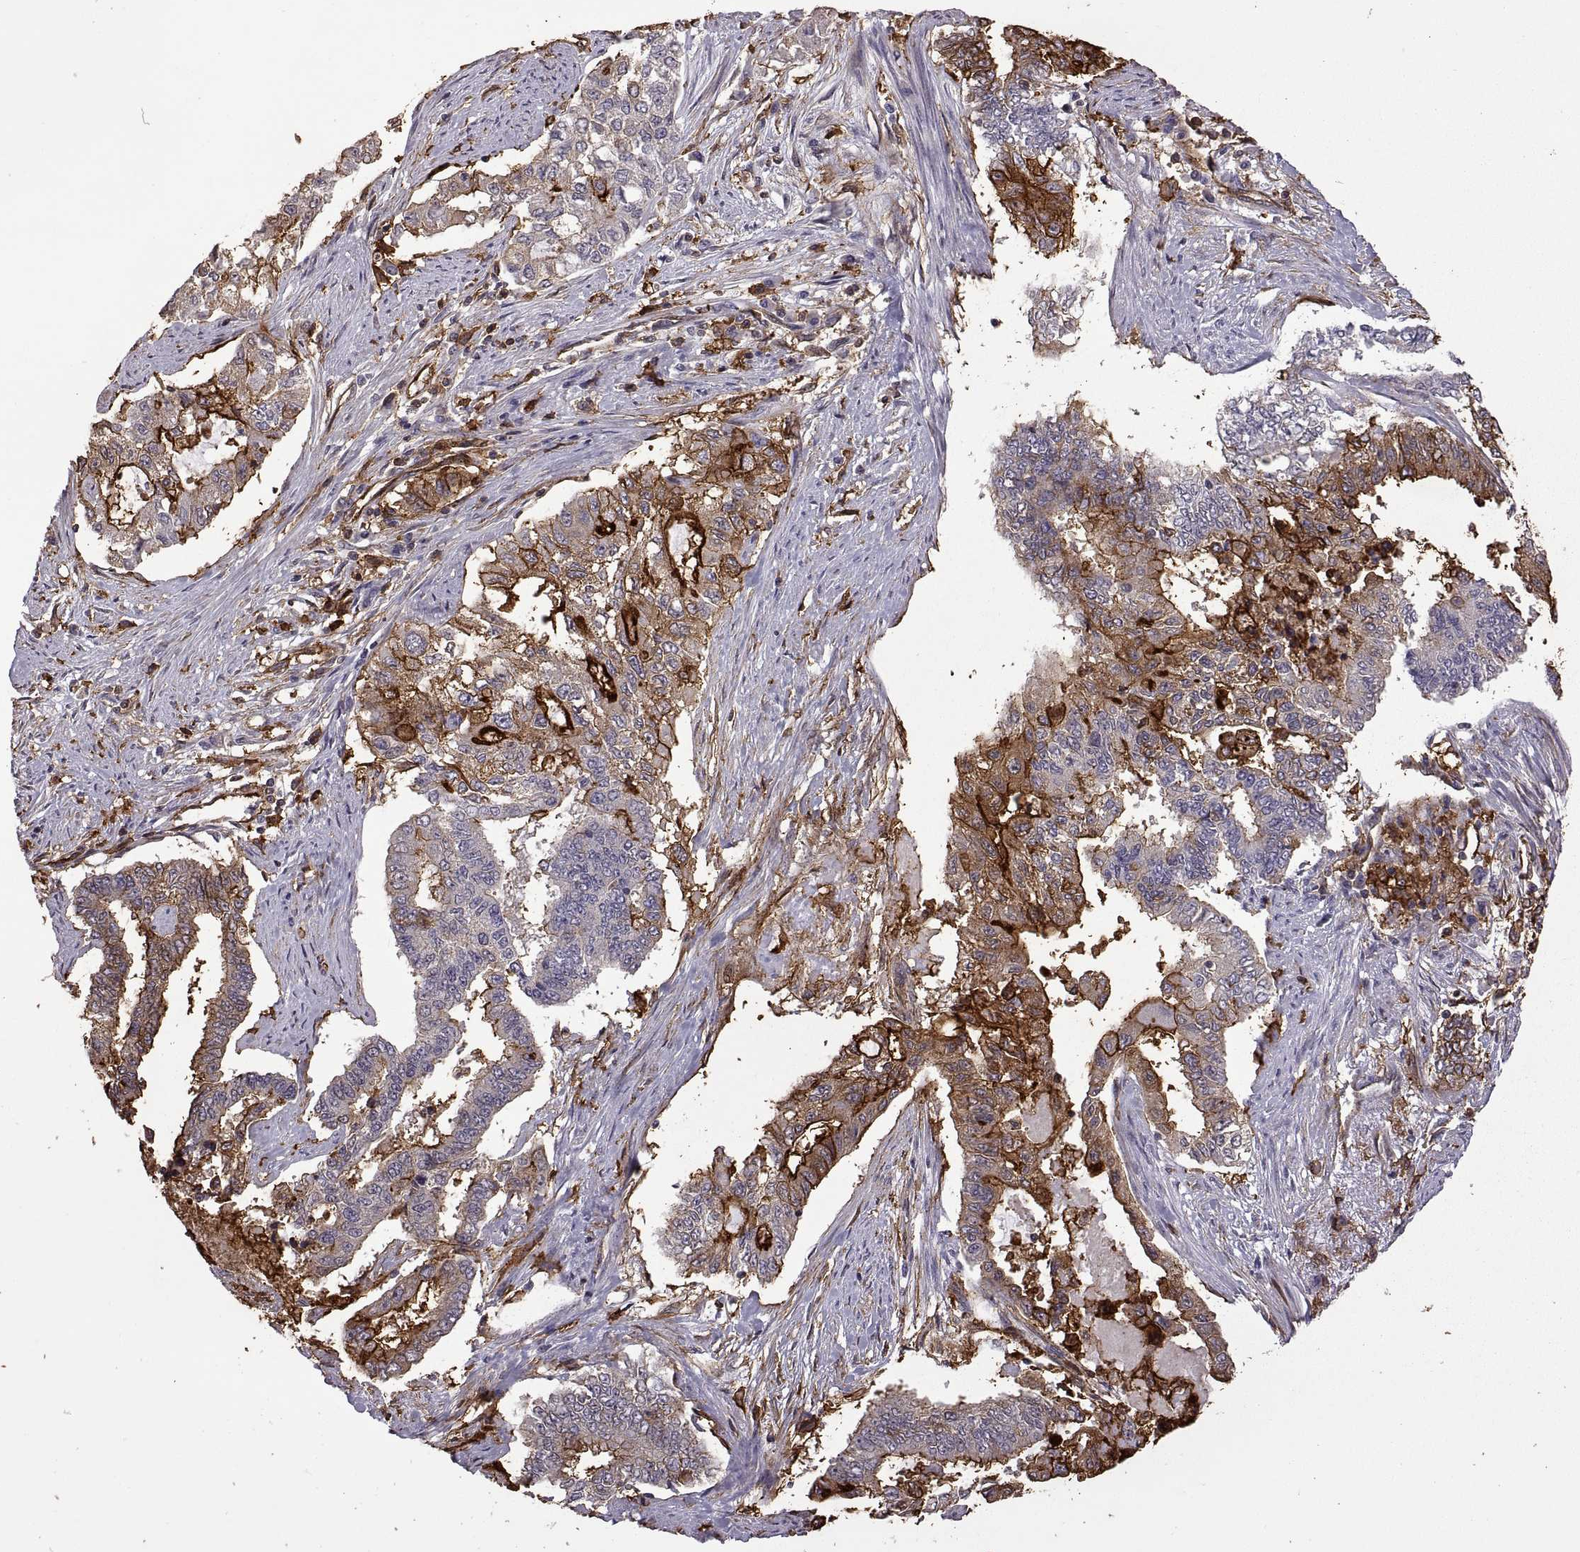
{"staining": {"intensity": "strong", "quantity": ">75%", "location": "cytoplasmic/membranous"}, "tissue": "endometrial cancer", "cell_type": "Tumor cells", "image_type": "cancer", "snomed": [{"axis": "morphology", "description": "Adenocarcinoma, NOS"}, {"axis": "topography", "description": "Uterus"}], "caption": "Immunohistochemical staining of adenocarcinoma (endometrial) reveals high levels of strong cytoplasmic/membranous protein expression in about >75% of tumor cells.", "gene": "S100A10", "patient": {"sex": "female", "age": 59}}